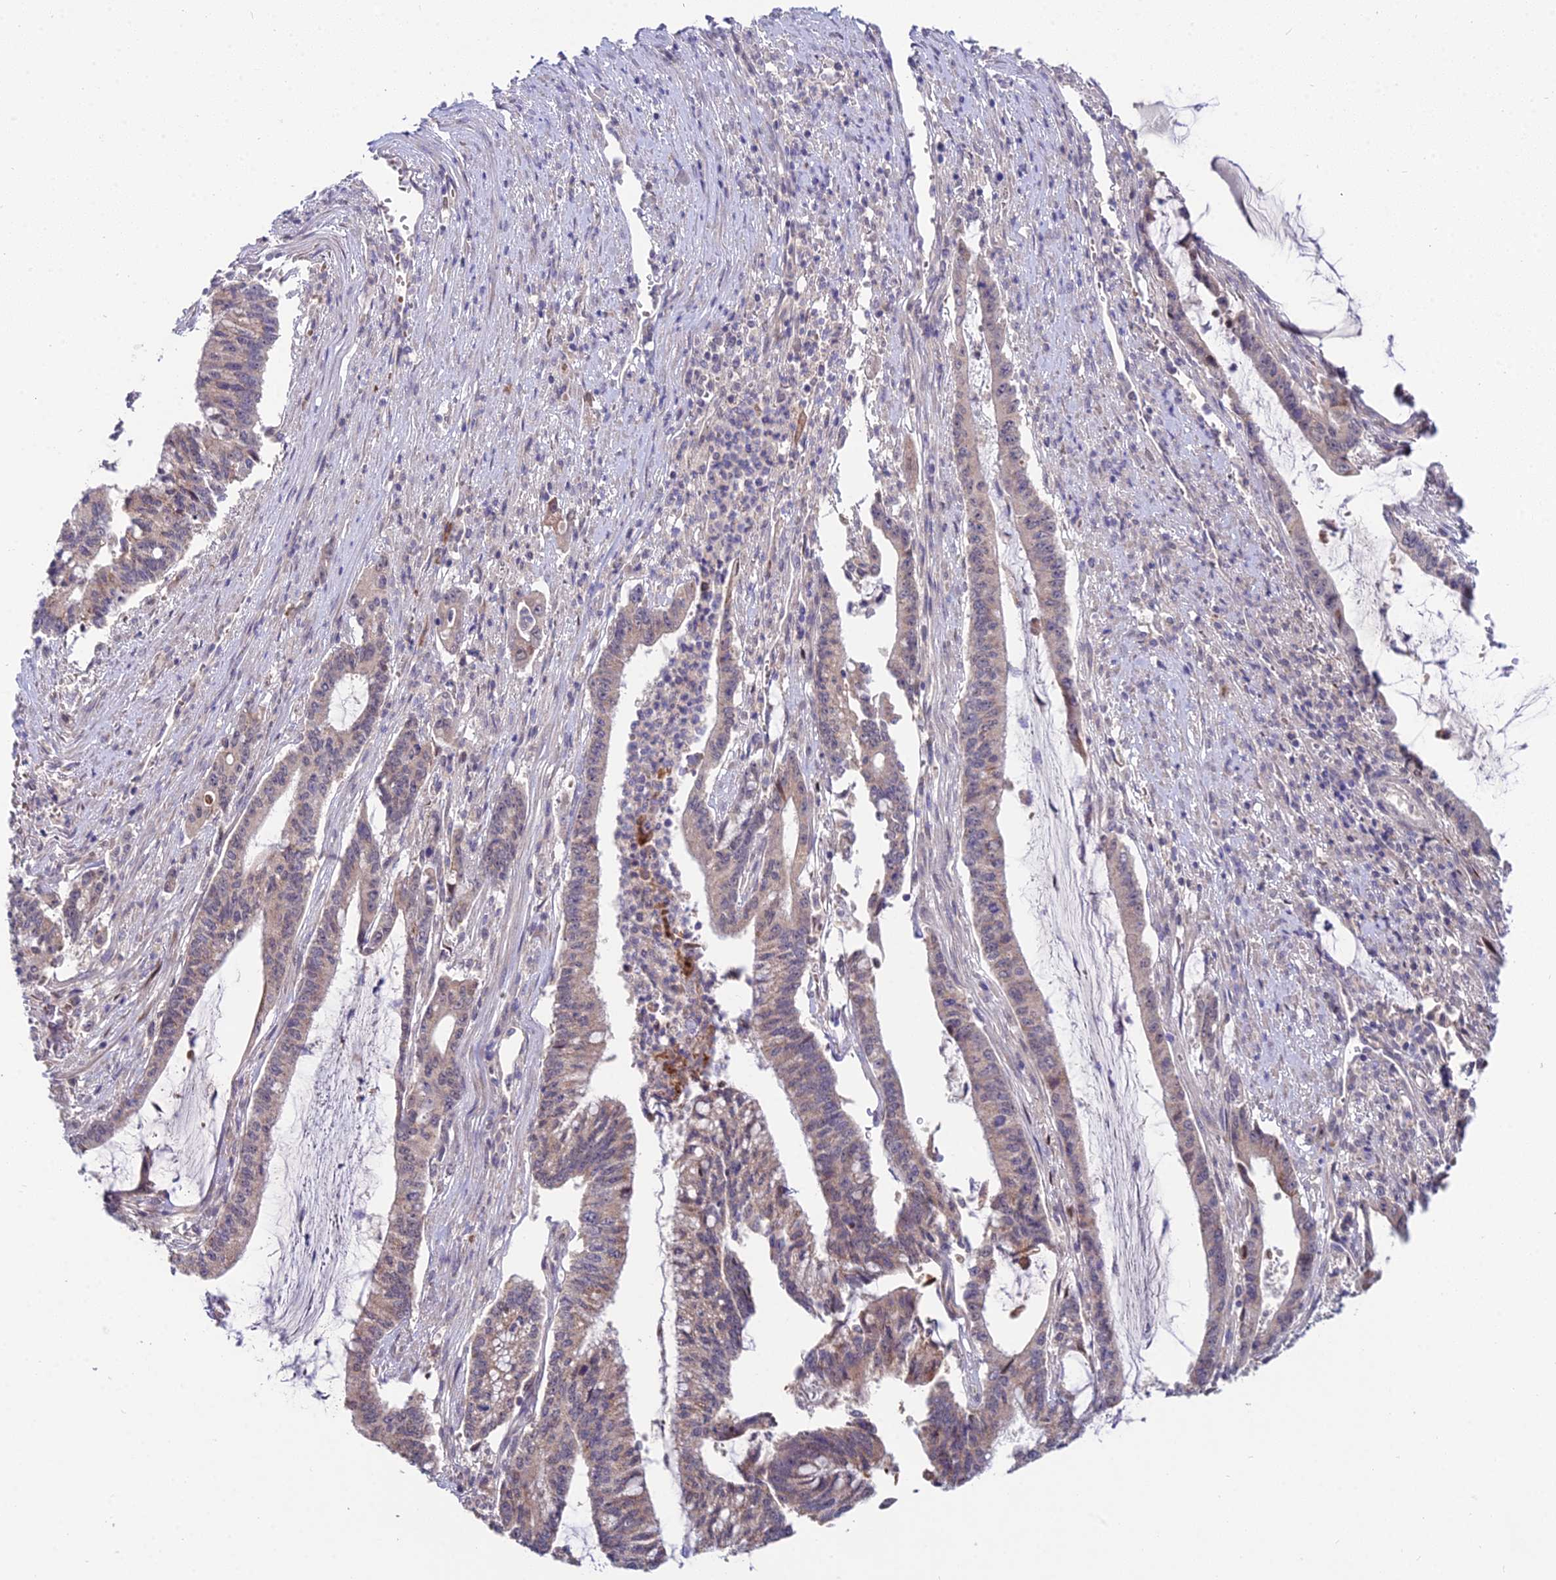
{"staining": {"intensity": "weak", "quantity": ">75%", "location": "cytoplasmic/membranous"}, "tissue": "pancreatic cancer", "cell_type": "Tumor cells", "image_type": "cancer", "snomed": [{"axis": "morphology", "description": "Adenocarcinoma, NOS"}, {"axis": "topography", "description": "Pancreas"}], "caption": "High-magnification brightfield microscopy of adenocarcinoma (pancreatic) stained with DAB (brown) and counterstained with hematoxylin (blue). tumor cells exhibit weak cytoplasmic/membranous staining is appreciated in approximately>75% of cells. The staining is performed using DAB brown chromogen to label protein expression. The nuclei are counter-stained blue using hematoxylin.", "gene": "WDR43", "patient": {"sex": "female", "age": 50}}